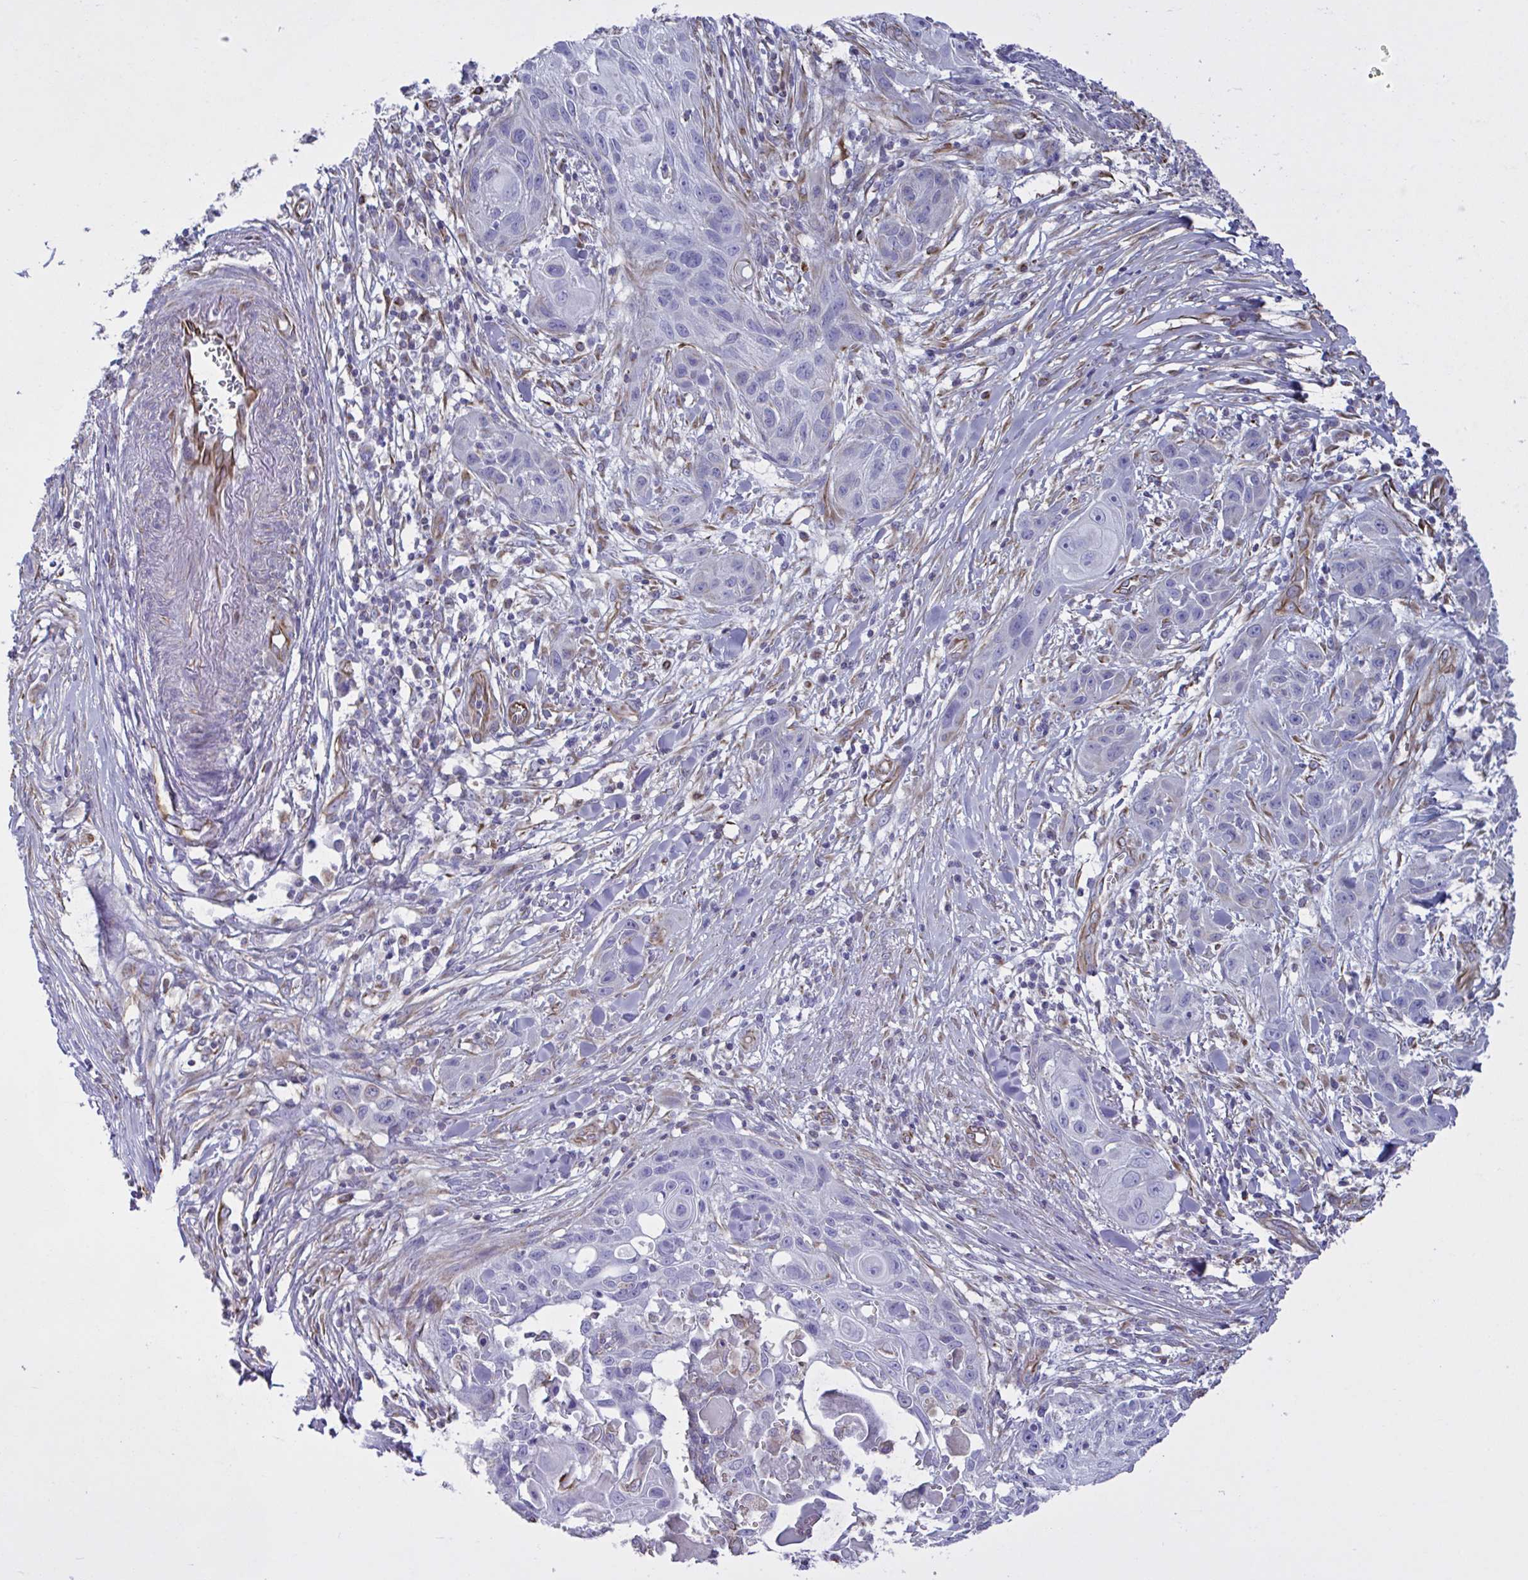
{"staining": {"intensity": "negative", "quantity": "none", "location": "none"}, "tissue": "skin cancer", "cell_type": "Tumor cells", "image_type": "cancer", "snomed": [{"axis": "morphology", "description": "Squamous cell carcinoma, NOS"}, {"axis": "topography", "description": "Skin"}, {"axis": "topography", "description": "Vulva"}], "caption": "This micrograph is of skin cancer (squamous cell carcinoma) stained with immunohistochemistry to label a protein in brown with the nuclei are counter-stained blue. There is no staining in tumor cells.", "gene": "TMEM86B", "patient": {"sex": "female", "age": 83}}